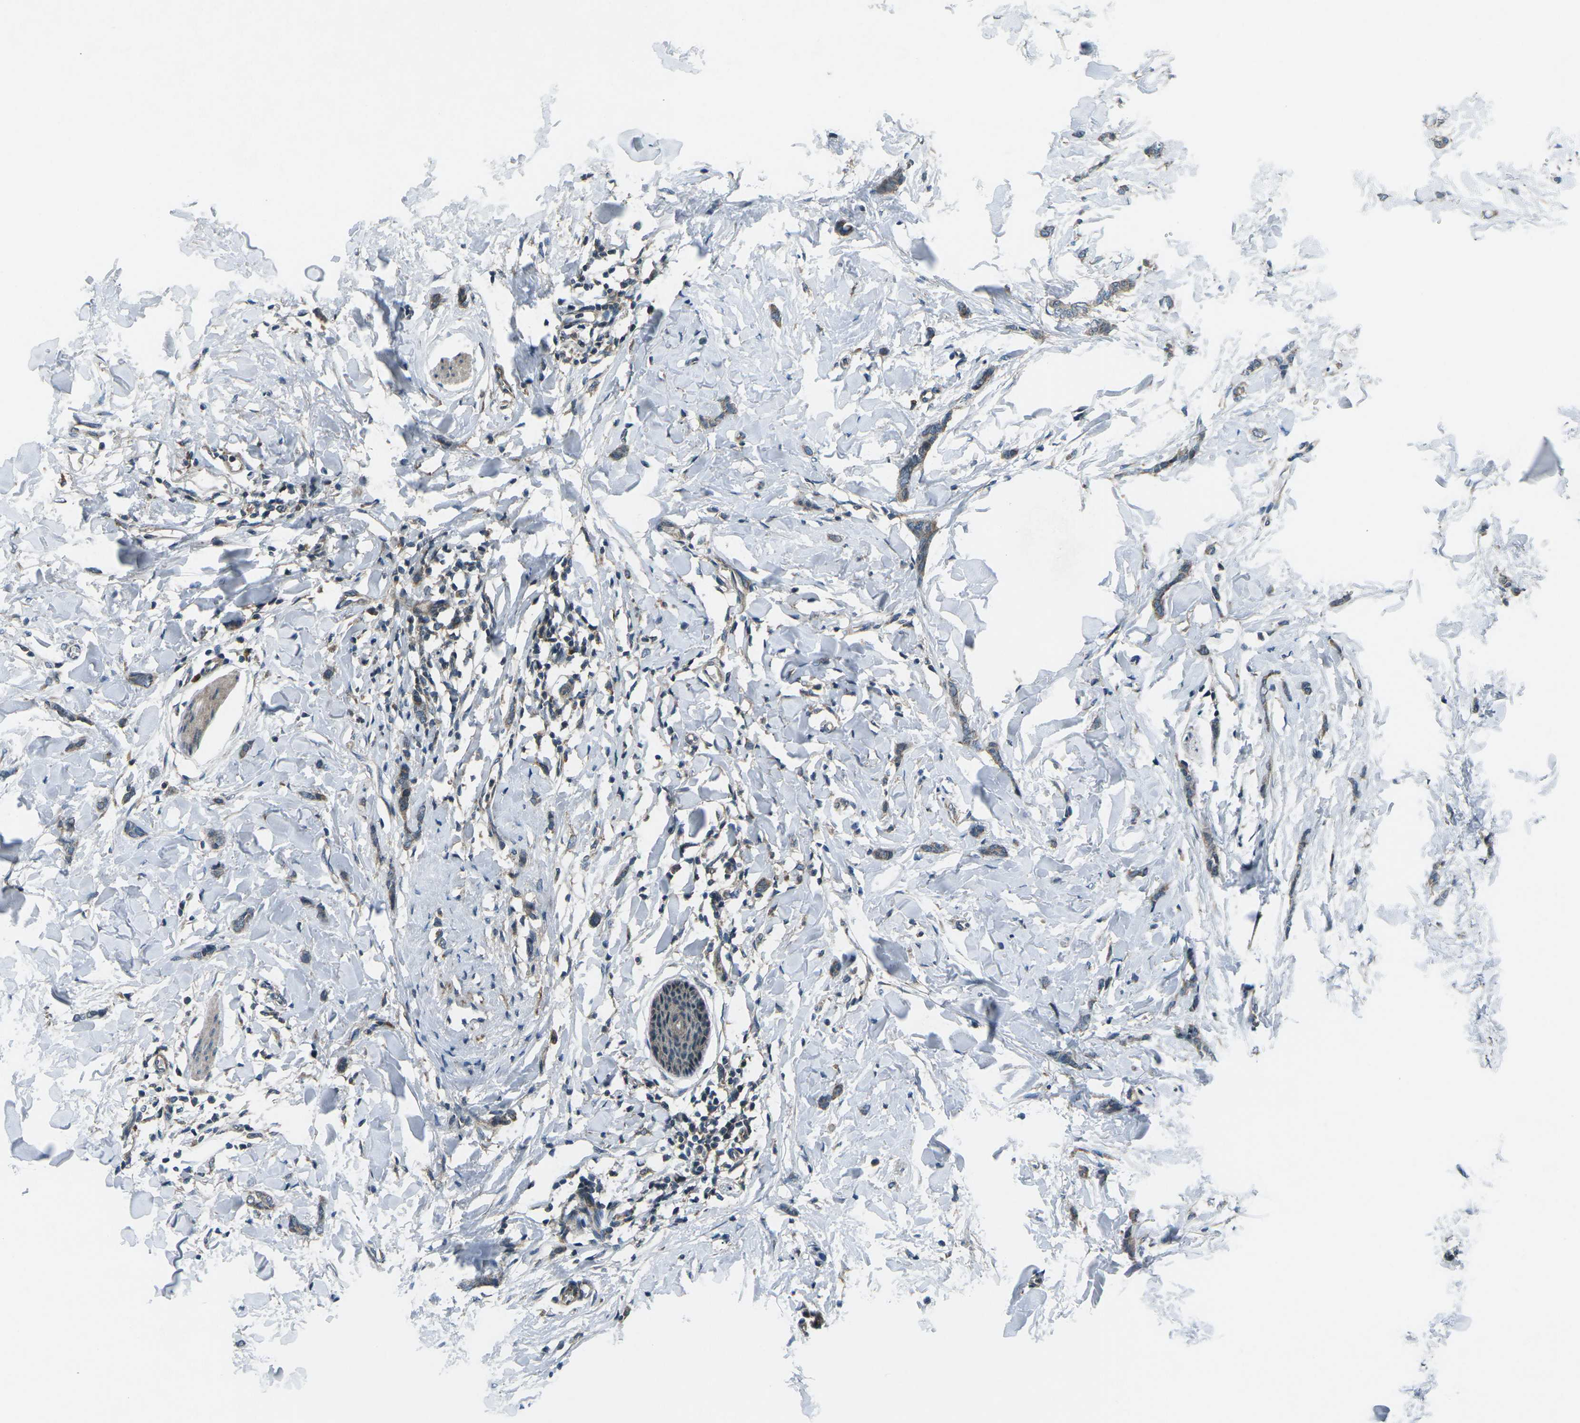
{"staining": {"intensity": "moderate", "quantity": ">75%", "location": "cytoplasmic/membranous"}, "tissue": "breast cancer", "cell_type": "Tumor cells", "image_type": "cancer", "snomed": [{"axis": "morphology", "description": "Lobular carcinoma"}, {"axis": "topography", "description": "Skin"}, {"axis": "topography", "description": "Breast"}], "caption": "Immunohistochemistry of human breast cancer reveals medium levels of moderate cytoplasmic/membranous staining in approximately >75% of tumor cells.", "gene": "CDK16", "patient": {"sex": "female", "age": 46}}